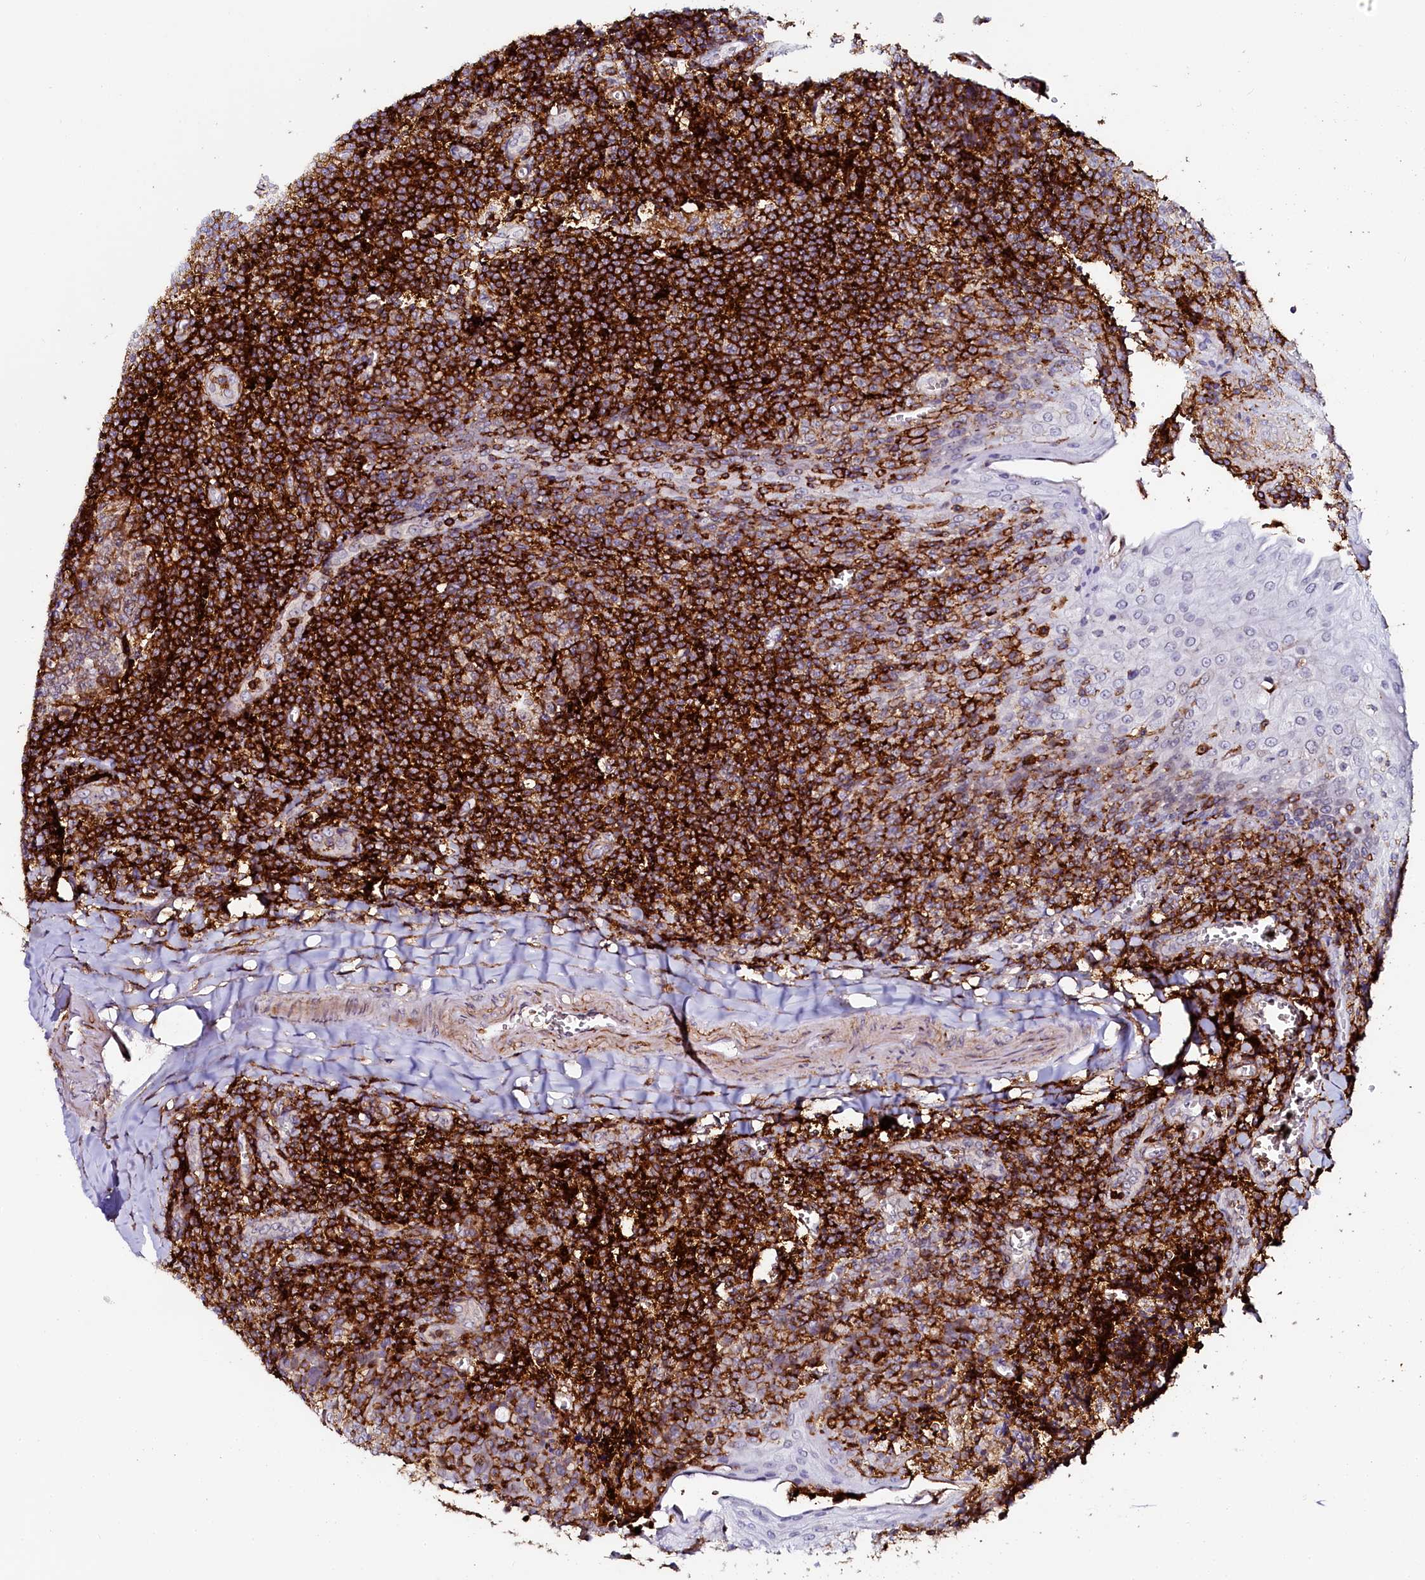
{"staining": {"intensity": "moderate", "quantity": "25%-75%", "location": "cytoplasmic/membranous"}, "tissue": "tonsil", "cell_type": "Germinal center cells", "image_type": "normal", "snomed": [{"axis": "morphology", "description": "Normal tissue, NOS"}, {"axis": "topography", "description": "Tonsil"}], "caption": "This photomicrograph displays immunohistochemistry staining of normal human tonsil, with medium moderate cytoplasmic/membranous expression in approximately 25%-75% of germinal center cells.", "gene": "AAAS", "patient": {"sex": "male", "age": 27}}